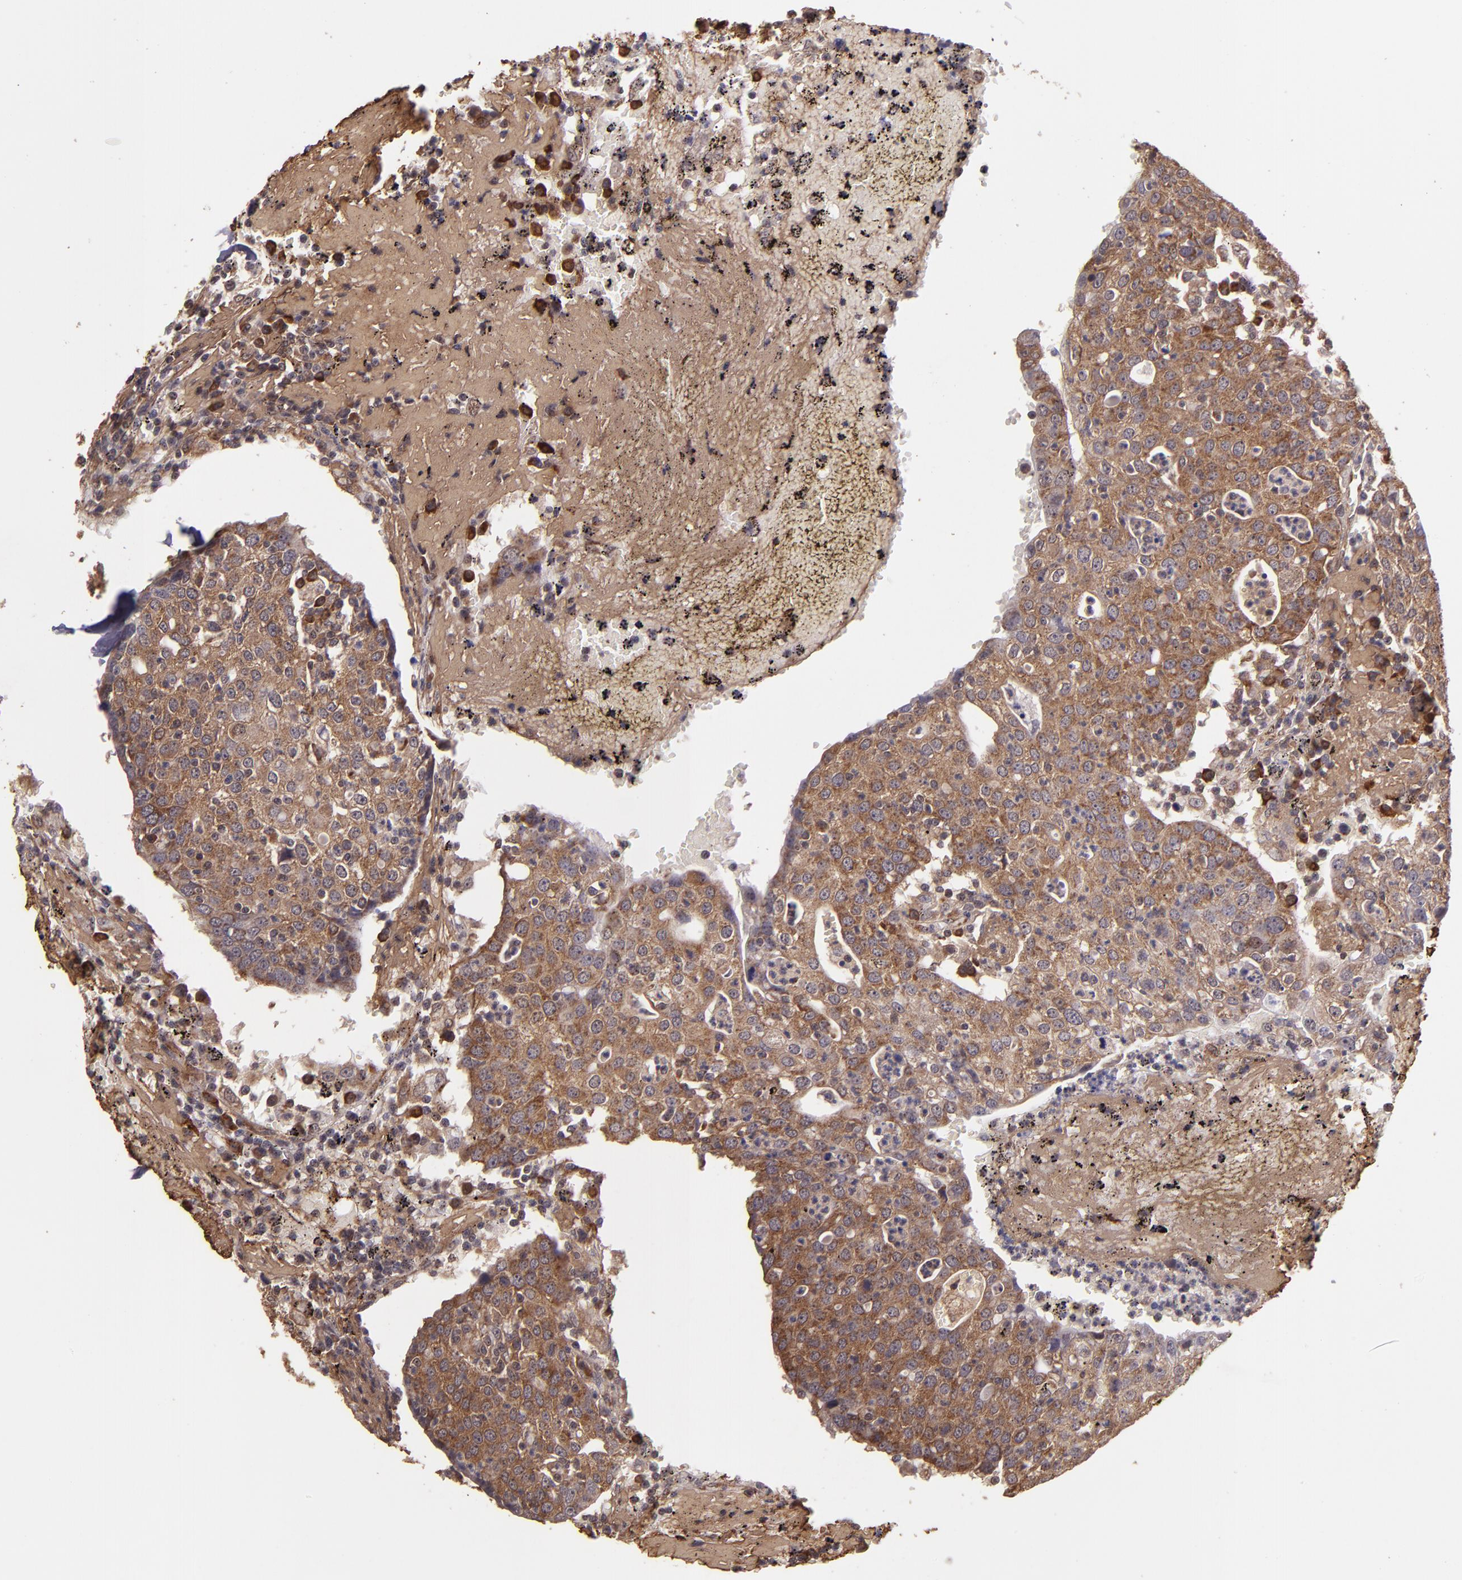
{"staining": {"intensity": "strong", "quantity": ">75%", "location": "cytoplasmic/membranous"}, "tissue": "head and neck cancer", "cell_type": "Tumor cells", "image_type": "cancer", "snomed": [{"axis": "morphology", "description": "Adenocarcinoma, NOS"}, {"axis": "topography", "description": "Salivary gland"}, {"axis": "topography", "description": "Head-Neck"}], "caption": "DAB immunohistochemical staining of head and neck adenocarcinoma reveals strong cytoplasmic/membranous protein expression in approximately >75% of tumor cells.", "gene": "USP51", "patient": {"sex": "female", "age": 65}}